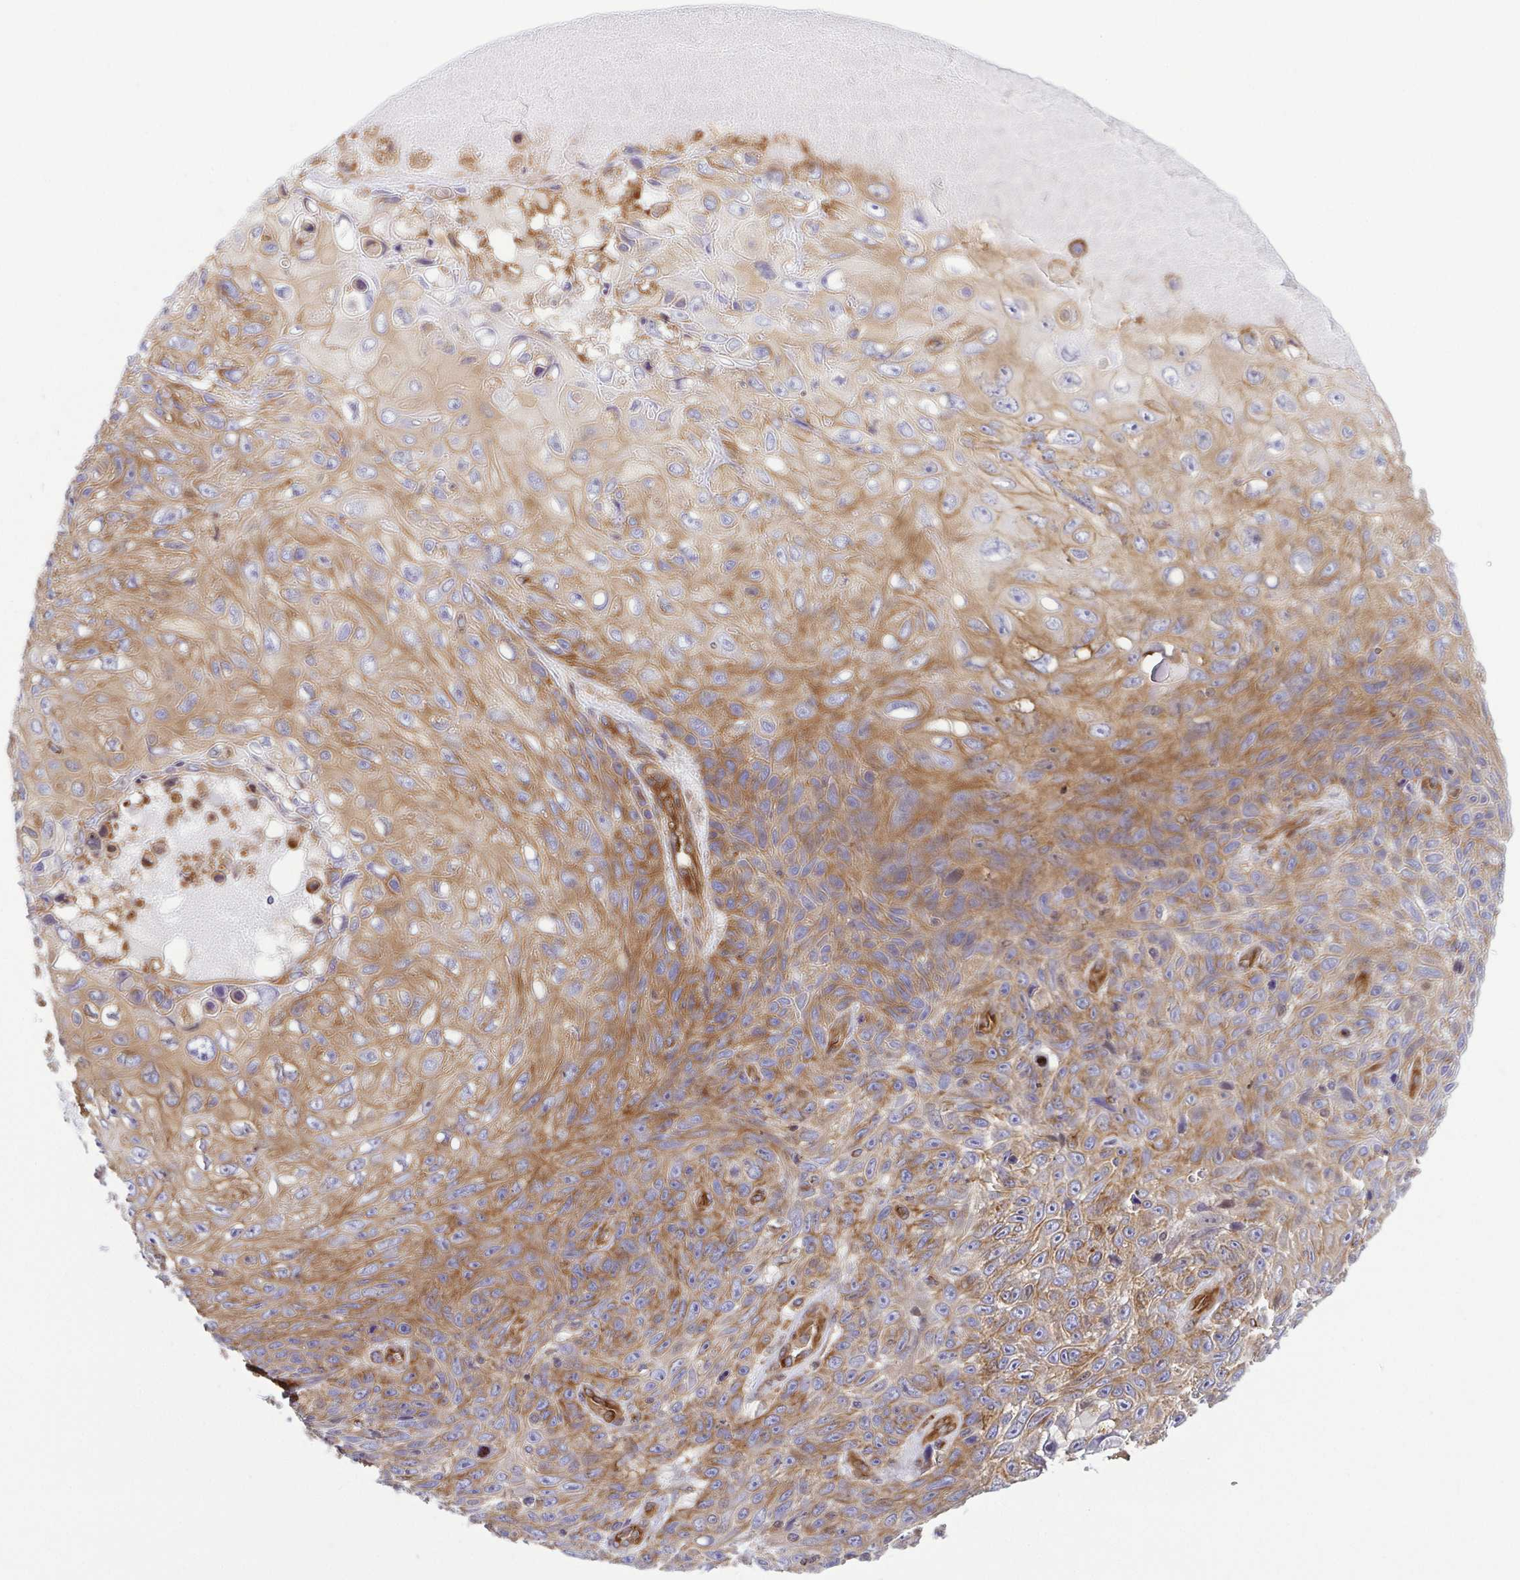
{"staining": {"intensity": "moderate", "quantity": ">75%", "location": "cytoplasmic/membranous"}, "tissue": "skin cancer", "cell_type": "Tumor cells", "image_type": "cancer", "snomed": [{"axis": "morphology", "description": "Squamous cell carcinoma, NOS"}, {"axis": "topography", "description": "Skin"}], "caption": "Skin squamous cell carcinoma was stained to show a protein in brown. There is medium levels of moderate cytoplasmic/membranous expression in approximately >75% of tumor cells. (Brightfield microscopy of DAB IHC at high magnification).", "gene": "KIF5B", "patient": {"sex": "male", "age": 82}}